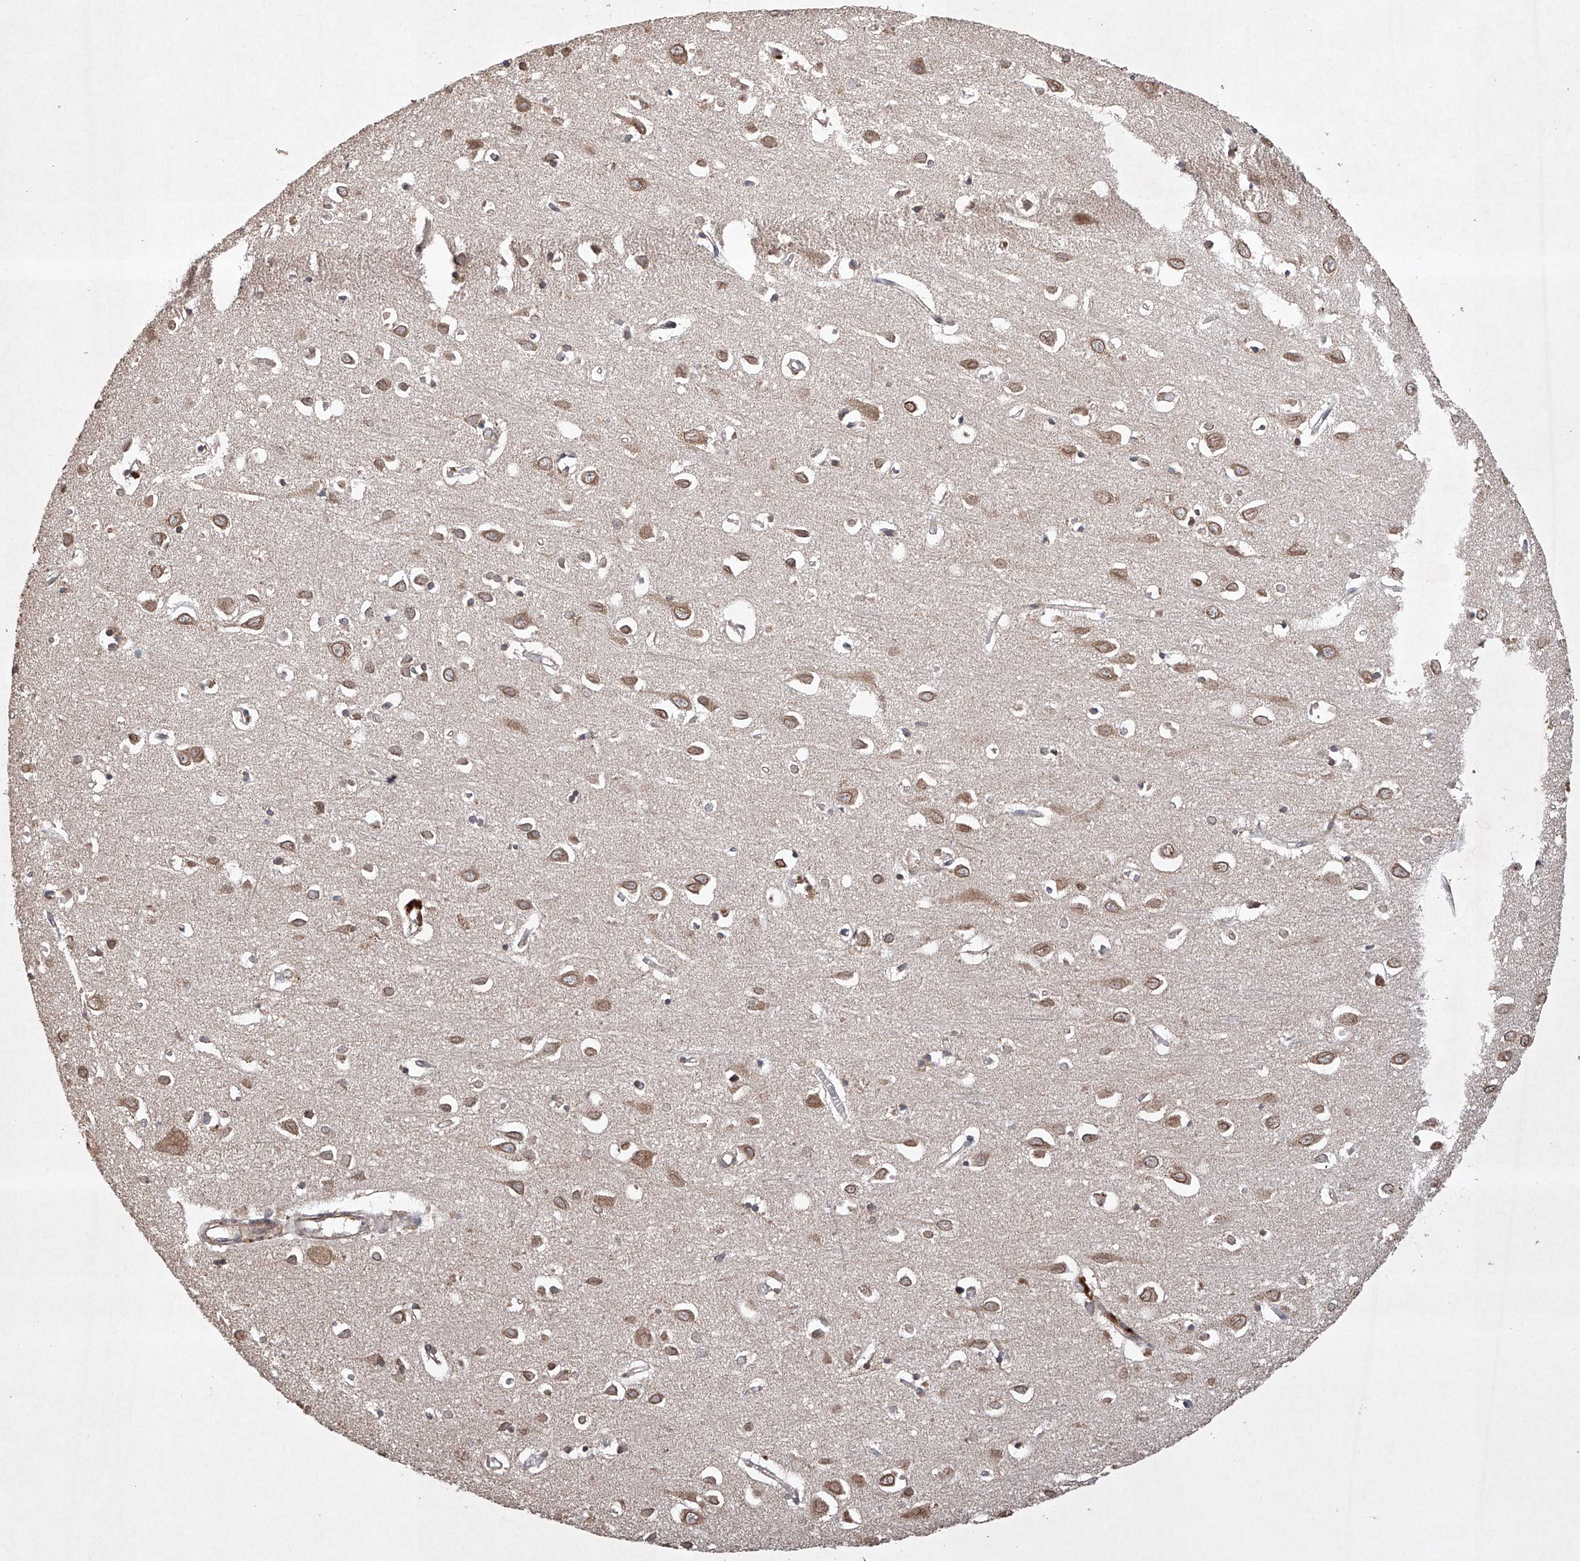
{"staining": {"intensity": "weak", "quantity": "25%-75%", "location": "cytoplasmic/membranous"}, "tissue": "cerebral cortex", "cell_type": "Endothelial cells", "image_type": "normal", "snomed": [{"axis": "morphology", "description": "Normal tissue, NOS"}, {"axis": "topography", "description": "Cerebral cortex"}], "caption": "This histopathology image reveals benign cerebral cortex stained with immunohistochemistry (IHC) to label a protein in brown. The cytoplasmic/membranous of endothelial cells show weak positivity for the protein. Nuclei are counter-stained blue.", "gene": "LURAP1", "patient": {"sex": "female", "age": 64}}